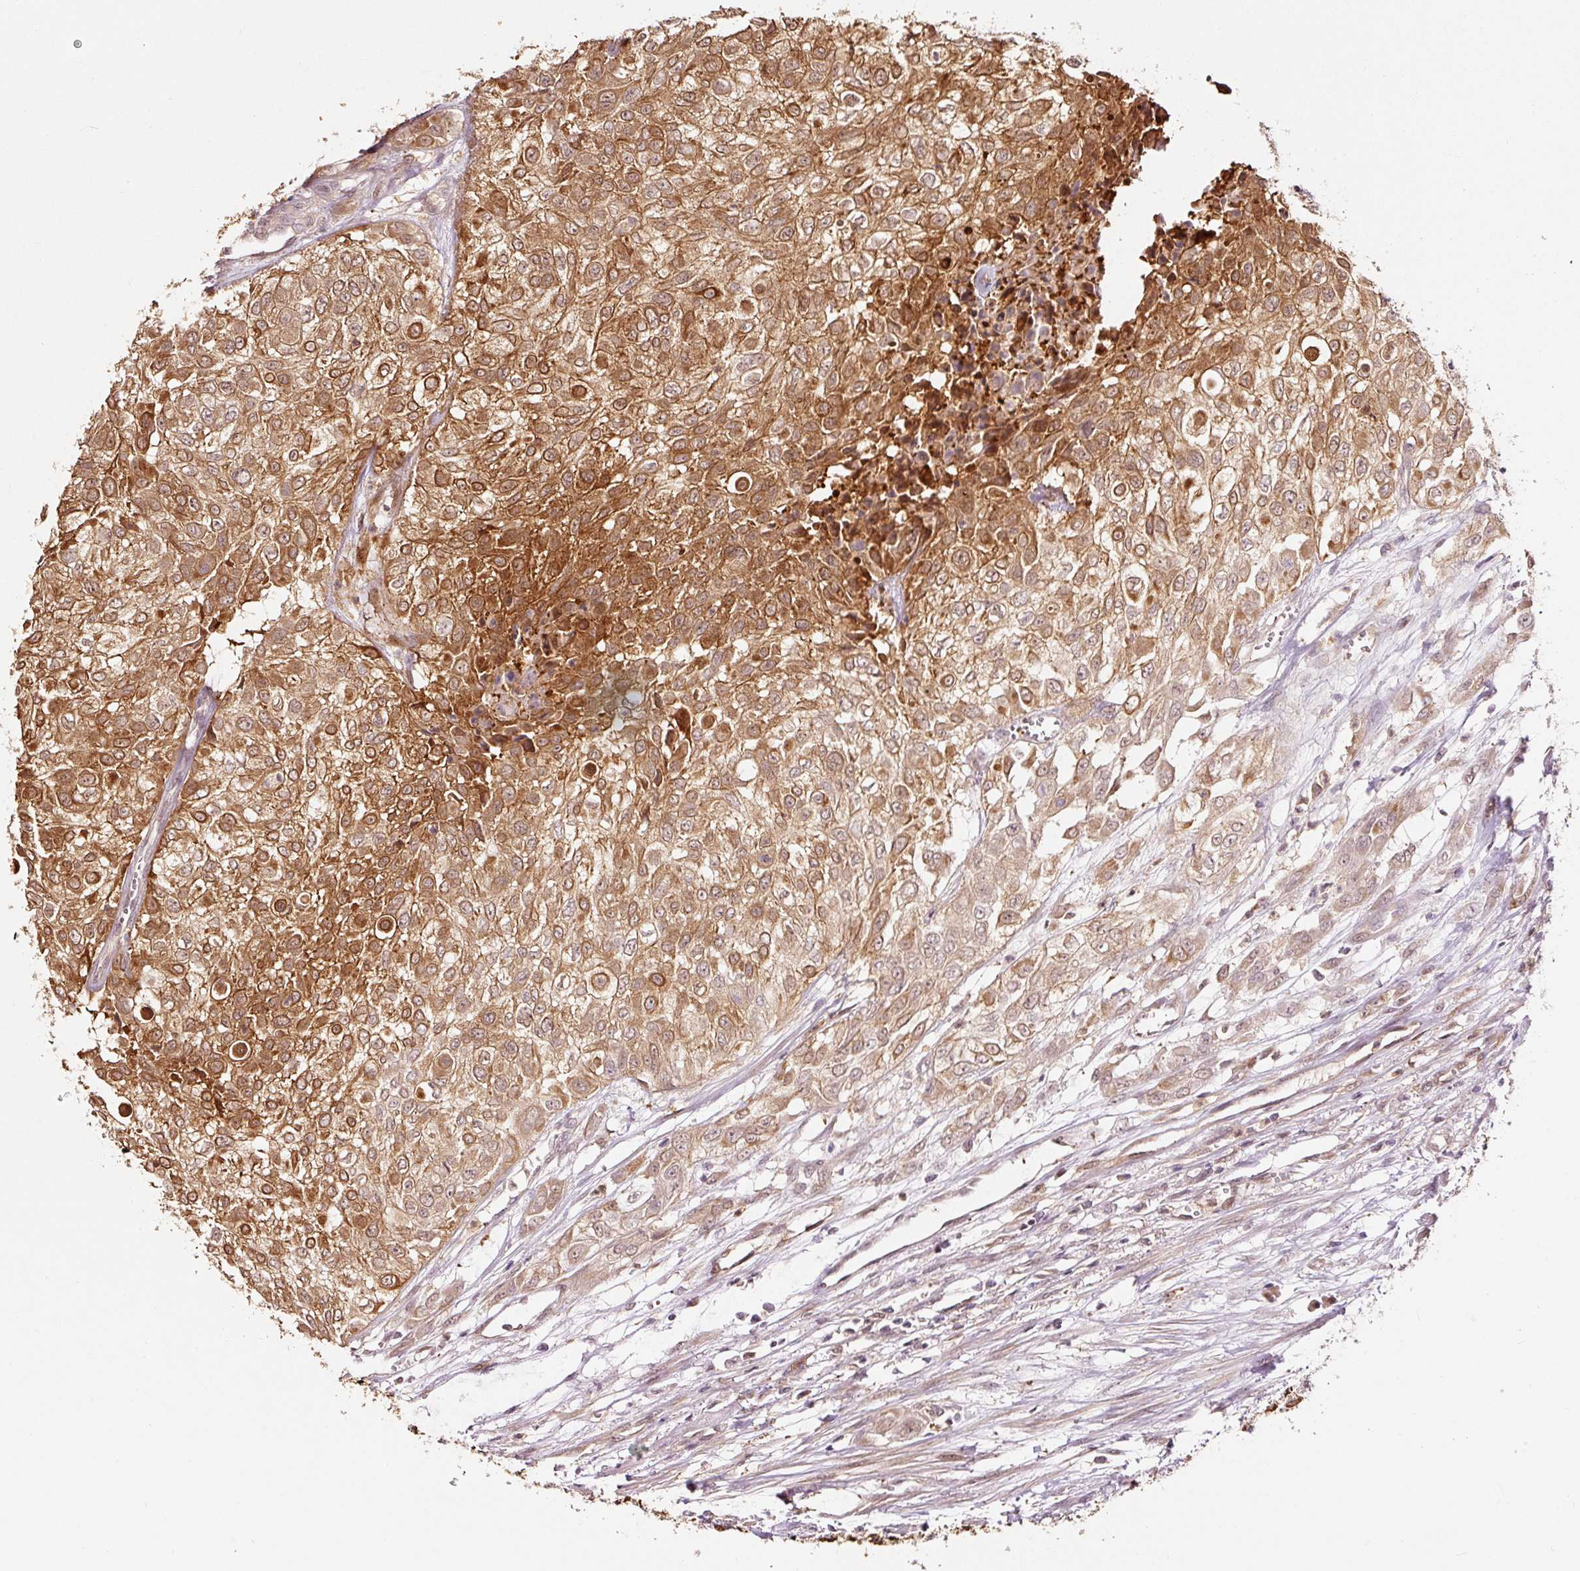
{"staining": {"intensity": "moderate", "quantity": ">75%", "location": "cytoplasmic/membranous,nuclear"}, "tissue": "urothelial cancer", "cell_type": "Tumor cells", "image_type": "cancer", "snomed": [{"axis": "morphology", "description": "Urothelial carcinoma, High grade"}, {"axis": "topography", "description": "Urinary bladder"}], "caption": "Immunohistochemical staining of urothelial cancer demonstrates medium levels of moderate cytoplasmic/membranous and nuclear protein staining in about >75% of tumor cells. (IHC, brightfield microscopy, high magnification).", "gene": "FBXL14", "patient": {"sex": "male", "age": 57}}